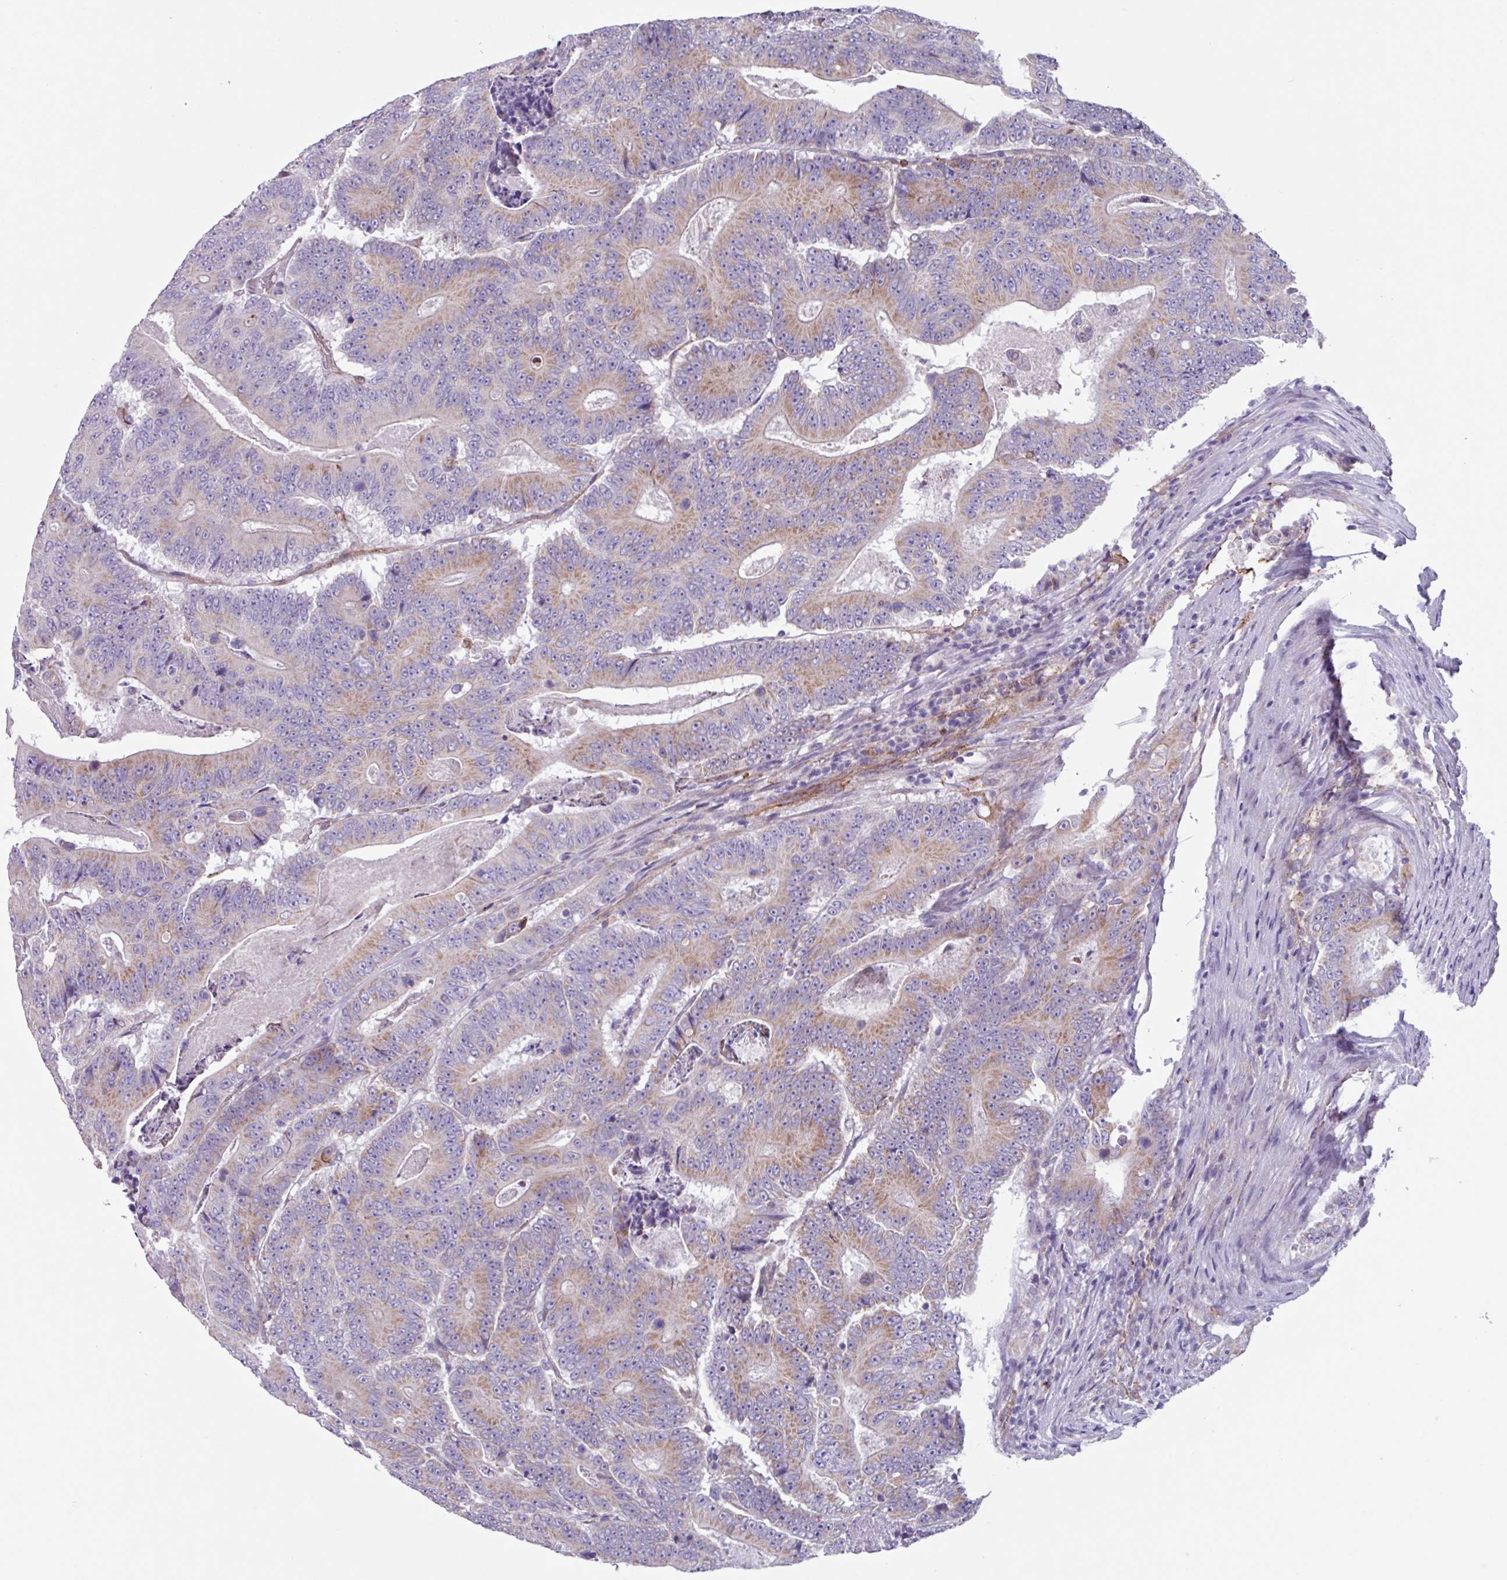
{"staining": {"intensity": "moderate", "quantity": "25%-75%", "location": "cytoplasmic/membranous"}, "tissue": "colorectal cancer", "cell_type": "Tumor cells", "image_type": "cancer", "snomed": [{"axis": "morphology", "description": "Adenocarcinoma, NOS"}, {"axis": "topography", "description": "Colon"}], "caption": "IHC of human adenocarcinoma (colorectal) displays medium levels of moderate cytoplasmic/membranous positivity in about 25%-75% of tumor cells. Nuclei are stained in blue.", "gene": "OTULIN", "patient": {"sex": "male", "age": 83}}